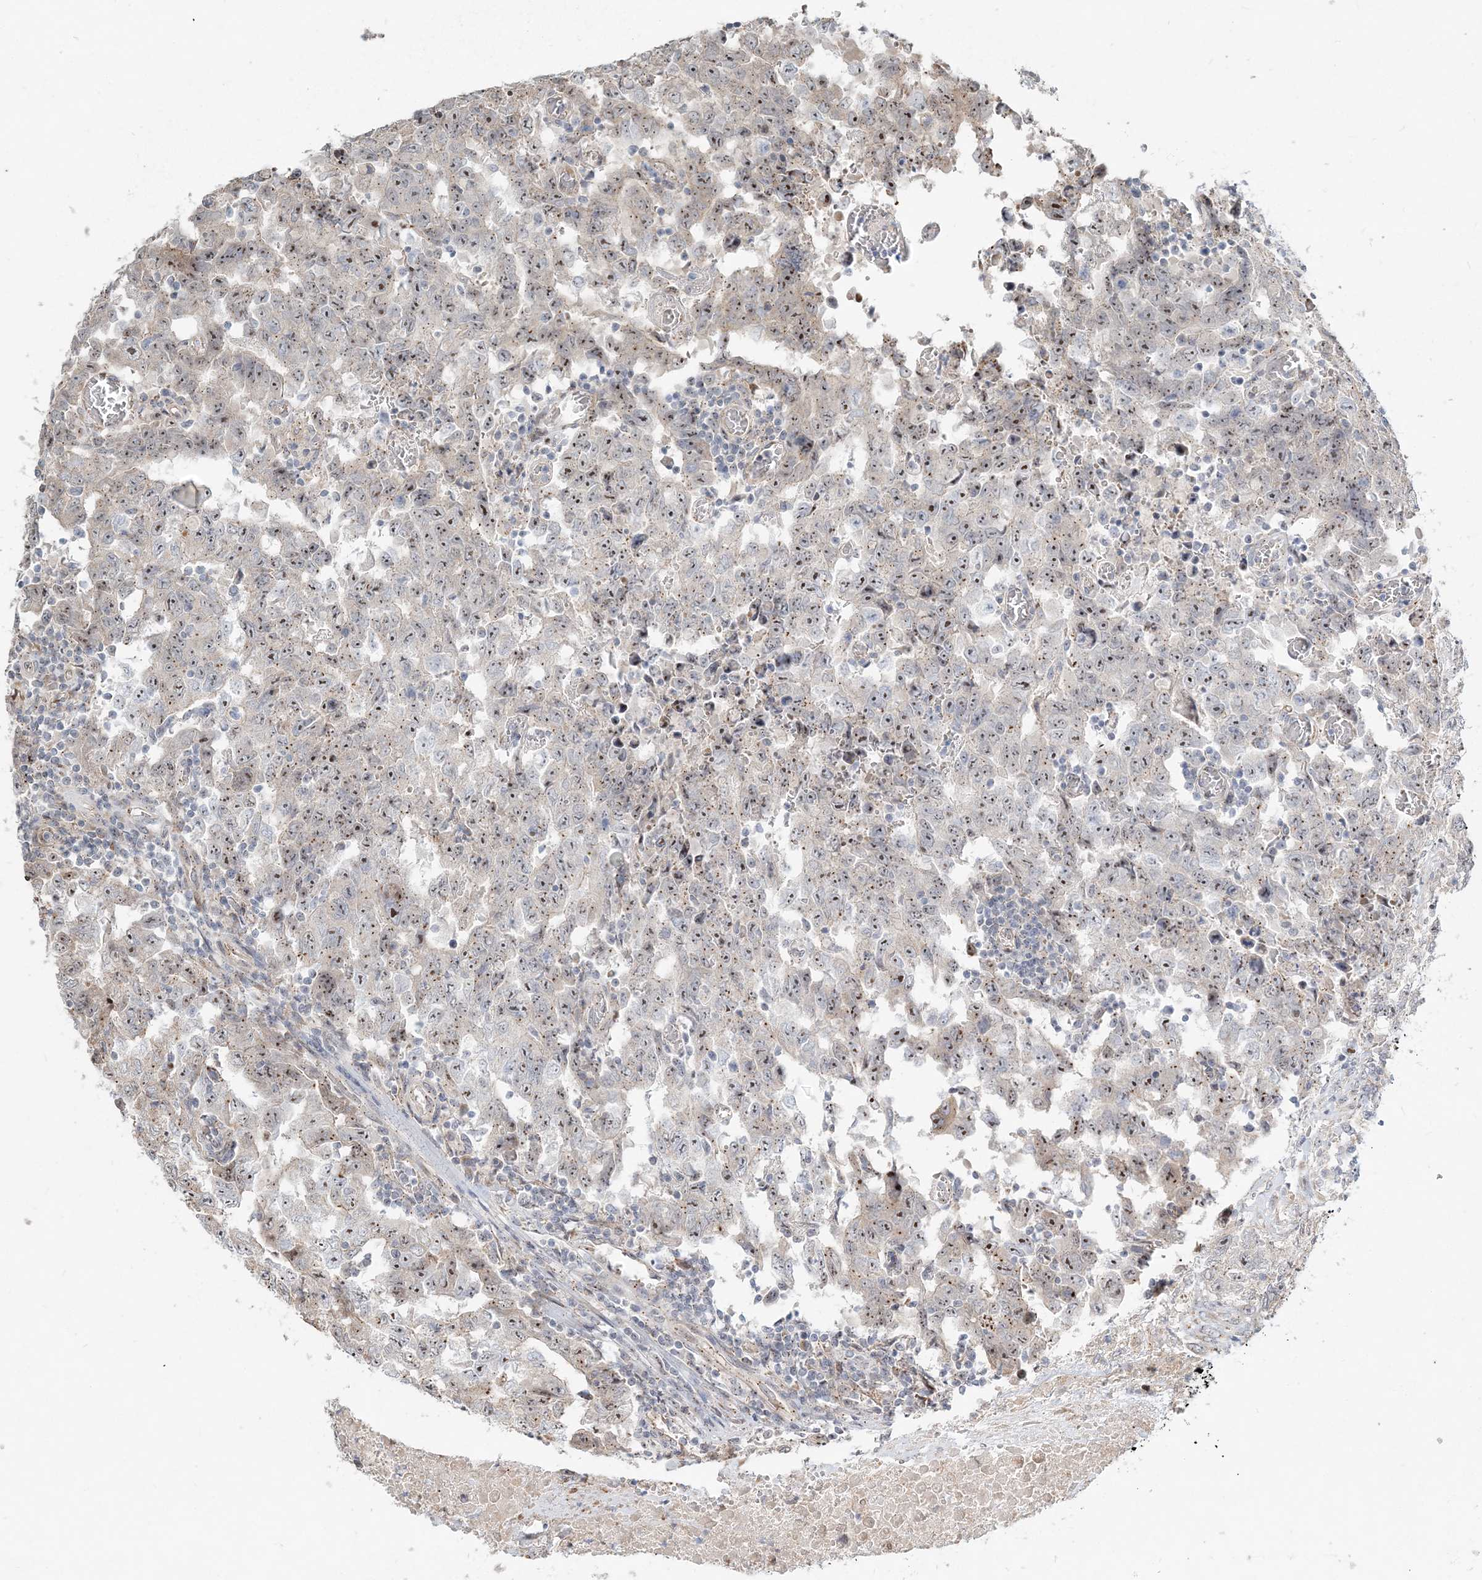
{"staining": {"intensity": "moderate", "quantity": ">75%", "location": "nuclear"}, "tissue": "testis cancer", "cell_type": "Tumor cells", "image_type": "cancer", "snomed": [{"axis": "morphology", "description": "Carcinoma, Embryonal, NOS"}, {"axis": "topography", "description": "Testis"}], "caption": "Embryonal carcinoma (testis) stained for a protein (brown) exhibits moderate nuclear positive positivity in about >75% of tumor cells.", "gene": "CXXC5", "patient": {"sex": "male", "age": 26}}